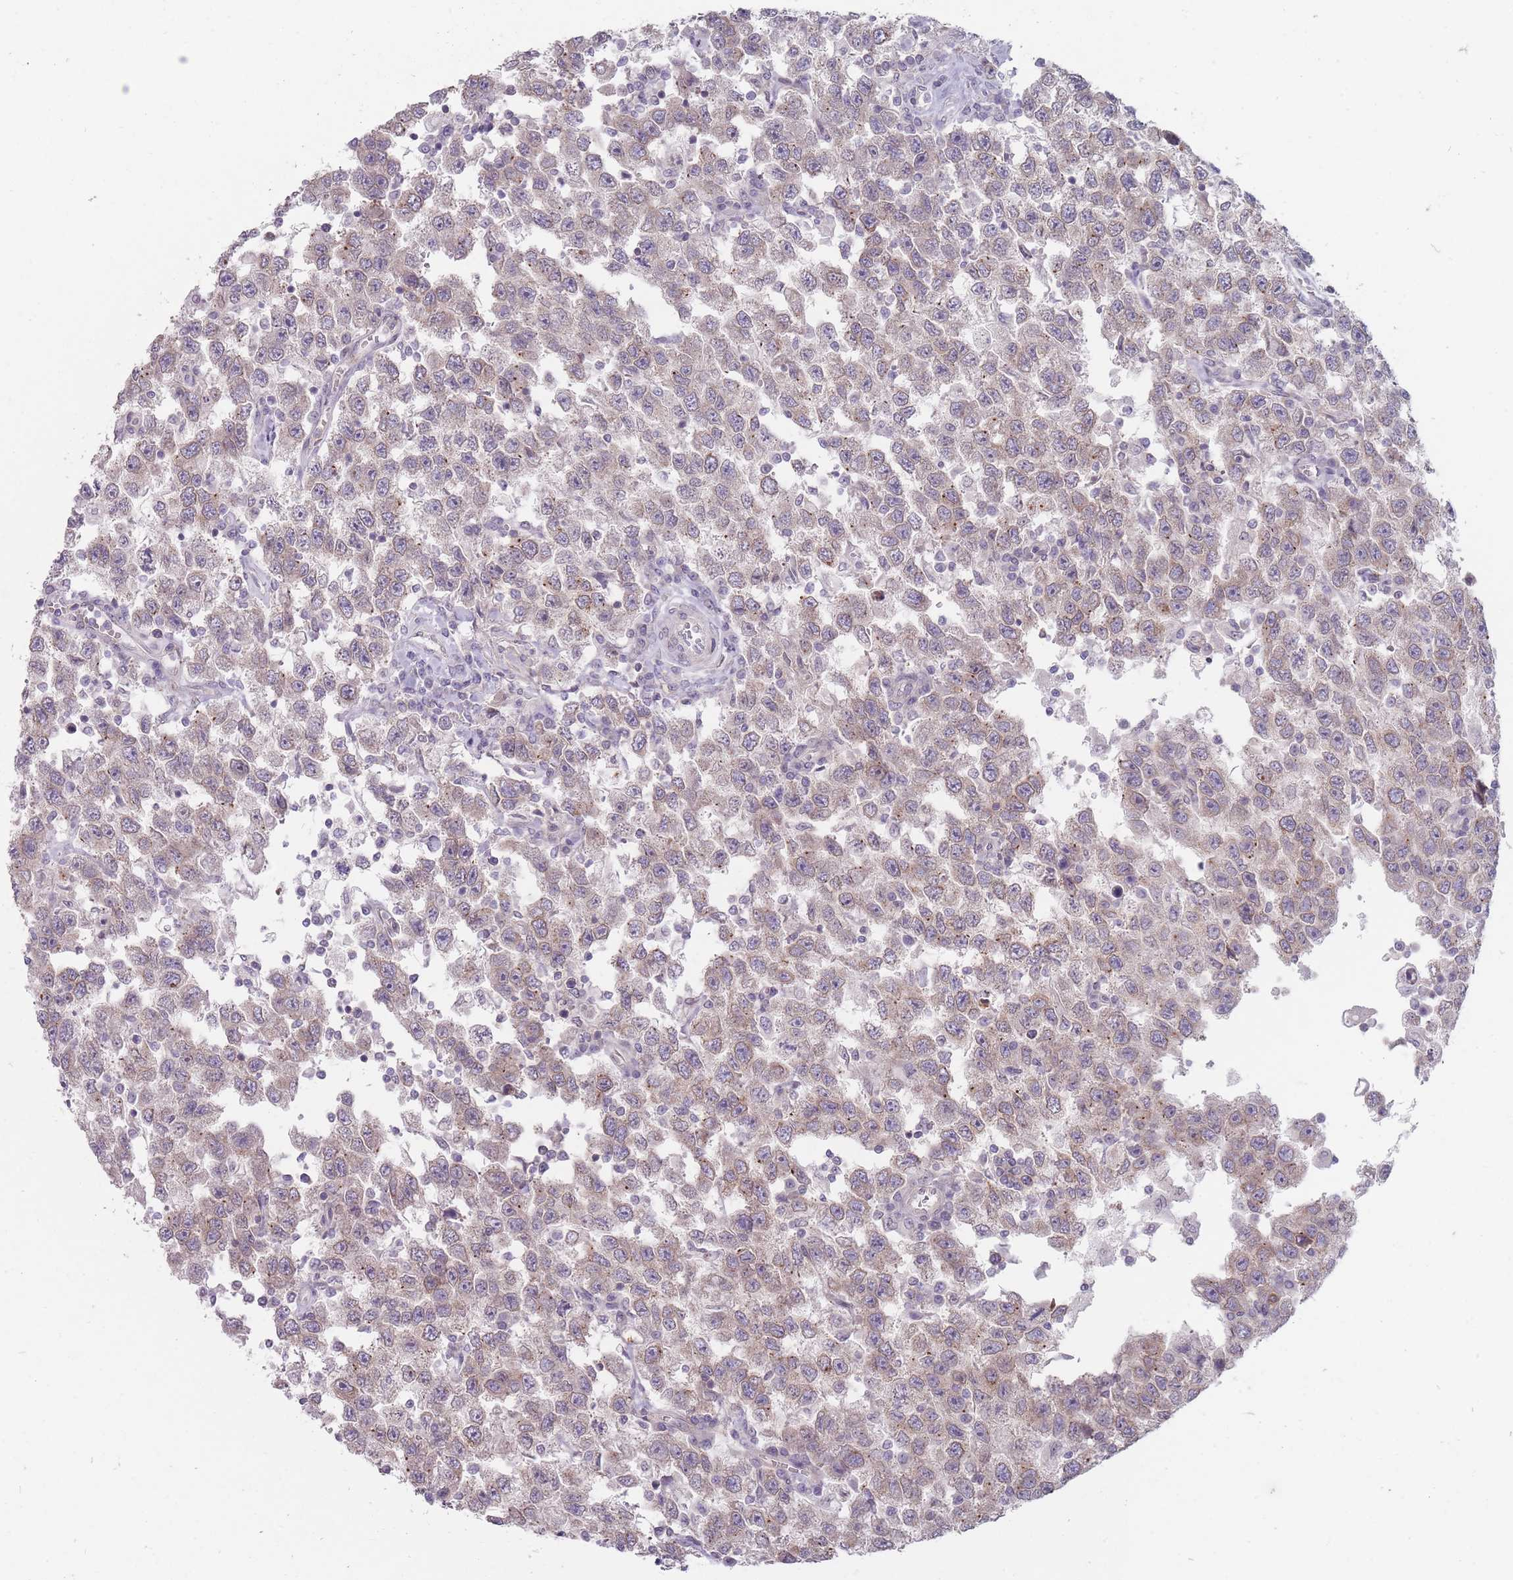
{"staining": {"intensity": "weak", "quantity": "25%-75%", "location": "cytoplasmic/membranous"}, "tissue": "testis cancer", "cell_type": "Tumor cells", "image_type": "cancer", "snomed": [{"axis": "morphology", "description": "Seminoma, NOS"}, {"axis": "topography", "description": "Testis"}], "caption": "Testis cancer stained for a protein displays weak cytoplasmic/membranous positivity in tumor cells.", "gene": "PCDH12", "patient": {"sex": "male", "age": 41}}